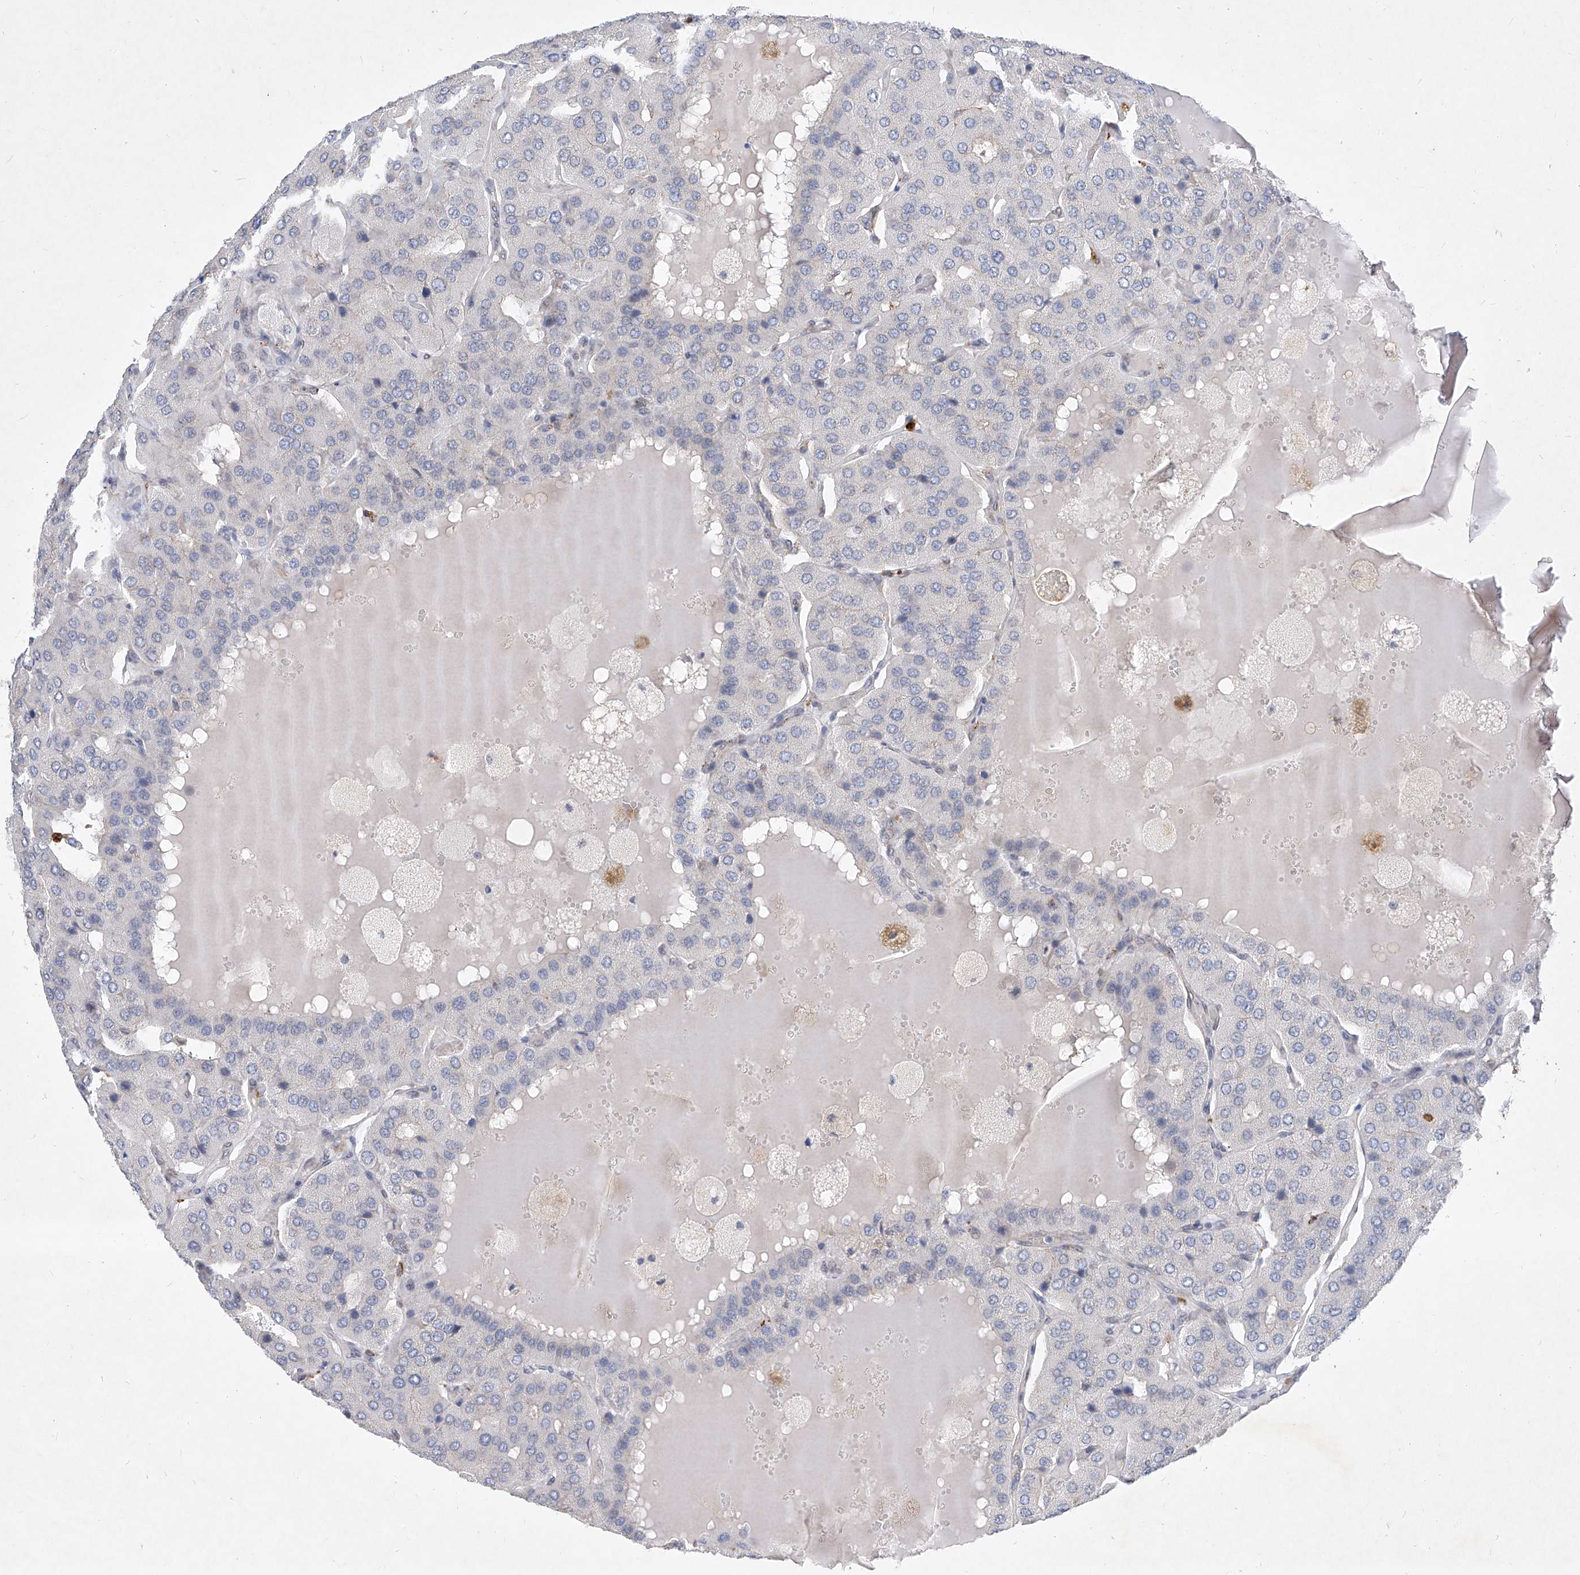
{"staining": {"intensity": "negative", "quantity": "none", "location": "none"}, "tissue": "parathyroid gland", "cell_type": "Glandular cells", "image_type": "normal", "snomed": [{"axis": "morphology", "description": "Normal tissue, NOS"}, {"axis": "morphology", "description": "Adenoma, NOS"}, {"axis": "topography", "description": "Parathyroid gland"}], "caption": "The image exhibits no significant positivity in glandular cells of parathyroid gland. The staining is performed using DAB (3,3'-diaminobenzidine) brown chromogen with nuclei counter-stained in using hematoxylin.", "gene": "MX2", "patient": {"sex": "female", "age": 86}}